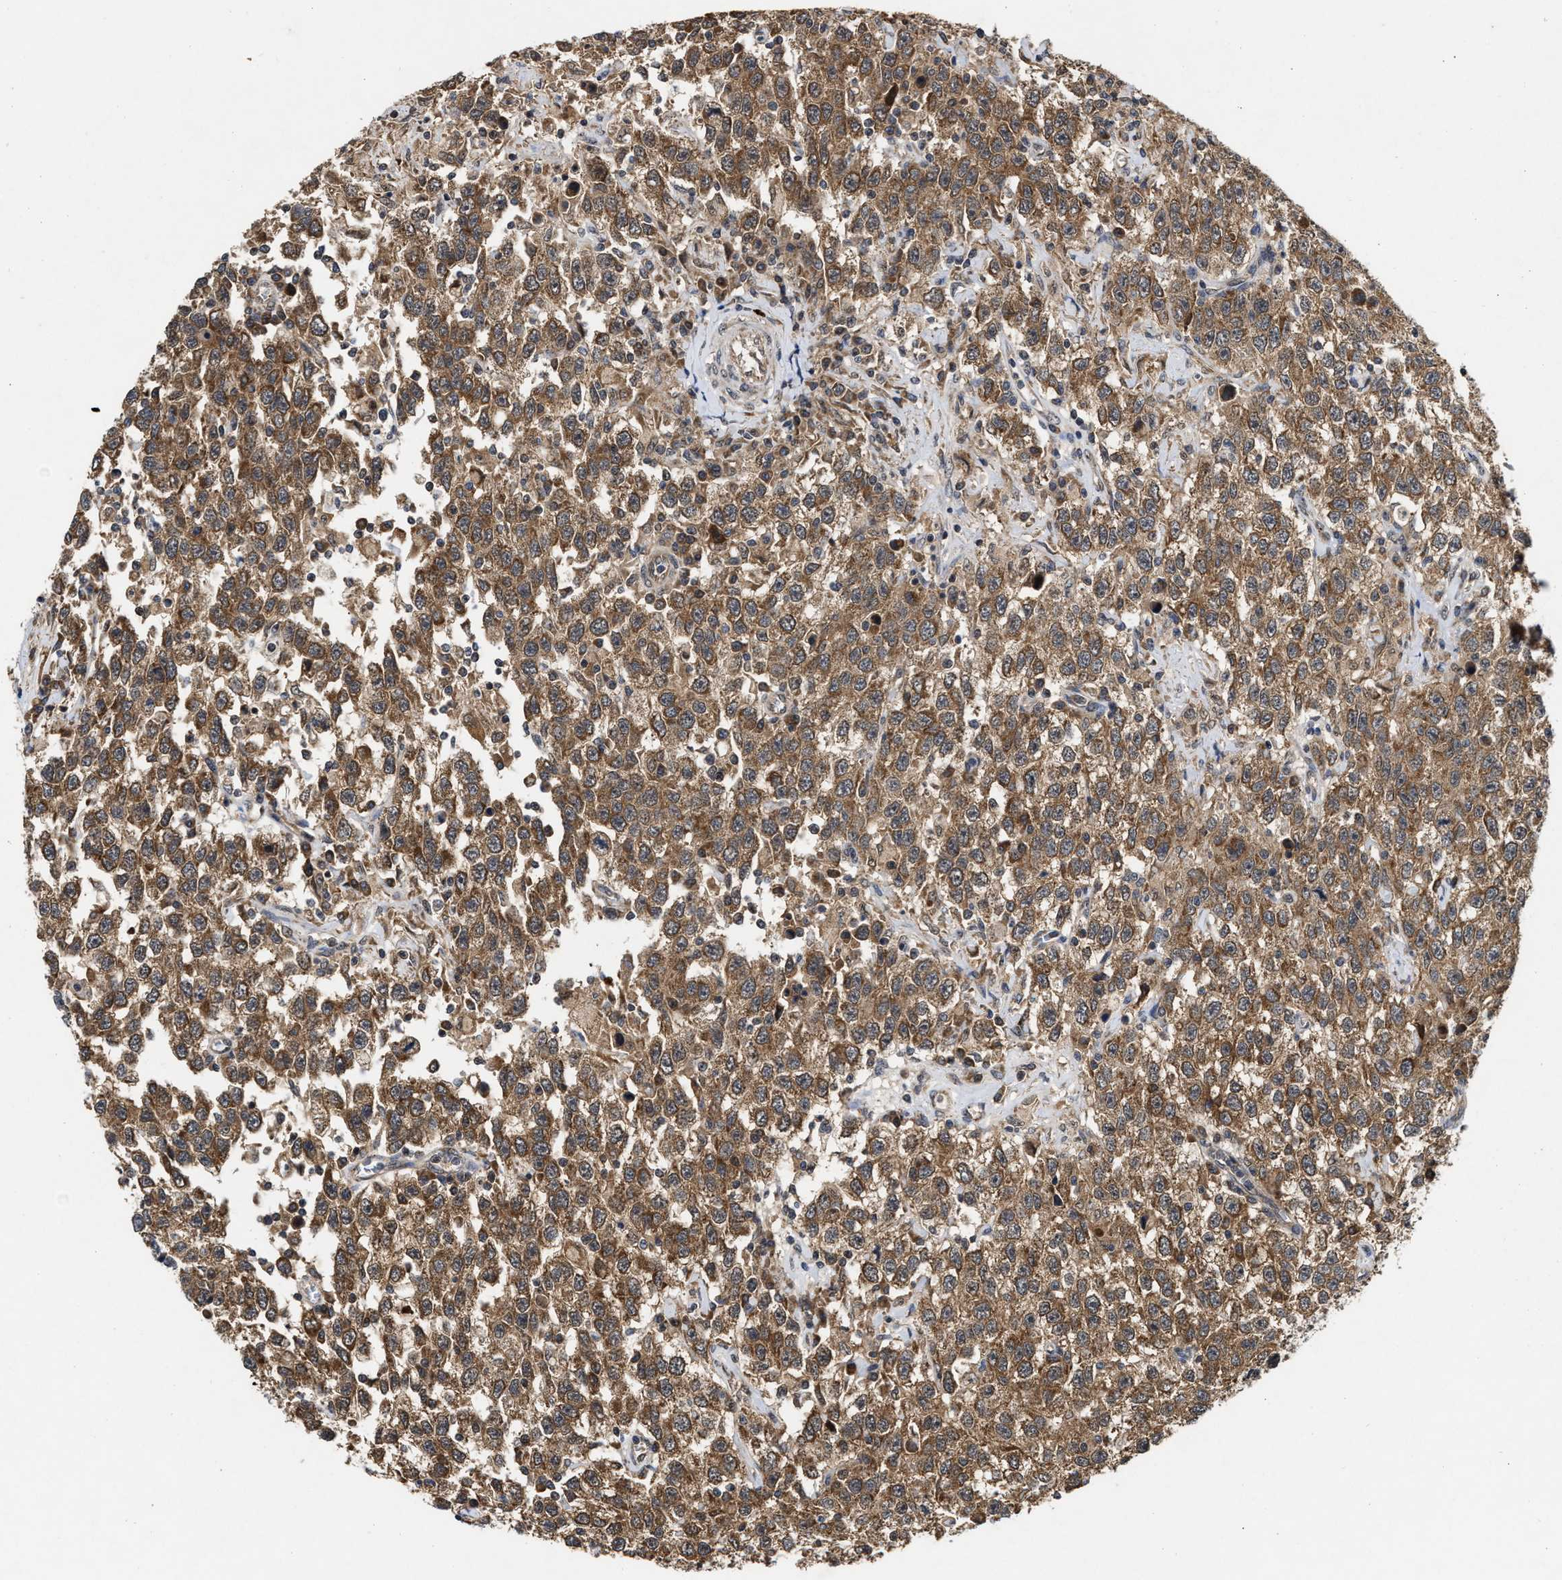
{"staining": {"intensity": "moderate", "quantity": ">75%", "location": "cytoplasmic/membranous"}, "tissue": "testis cancer", "cell_type": "Tumor cells", "image_type": "cancer", "snomed": [{"axis": "morphology", "description": "Seminoma, NOS"}, {"axis": "topography", "description": "Testis"}], "caption": "Tumor cells exhibit medium levels of moderate cytoplasmic/membranous positivity in about >75% of cells in human testis seminoma.", "gene": "CFLAR", "patient": {"sex": "male", "age": 41}}